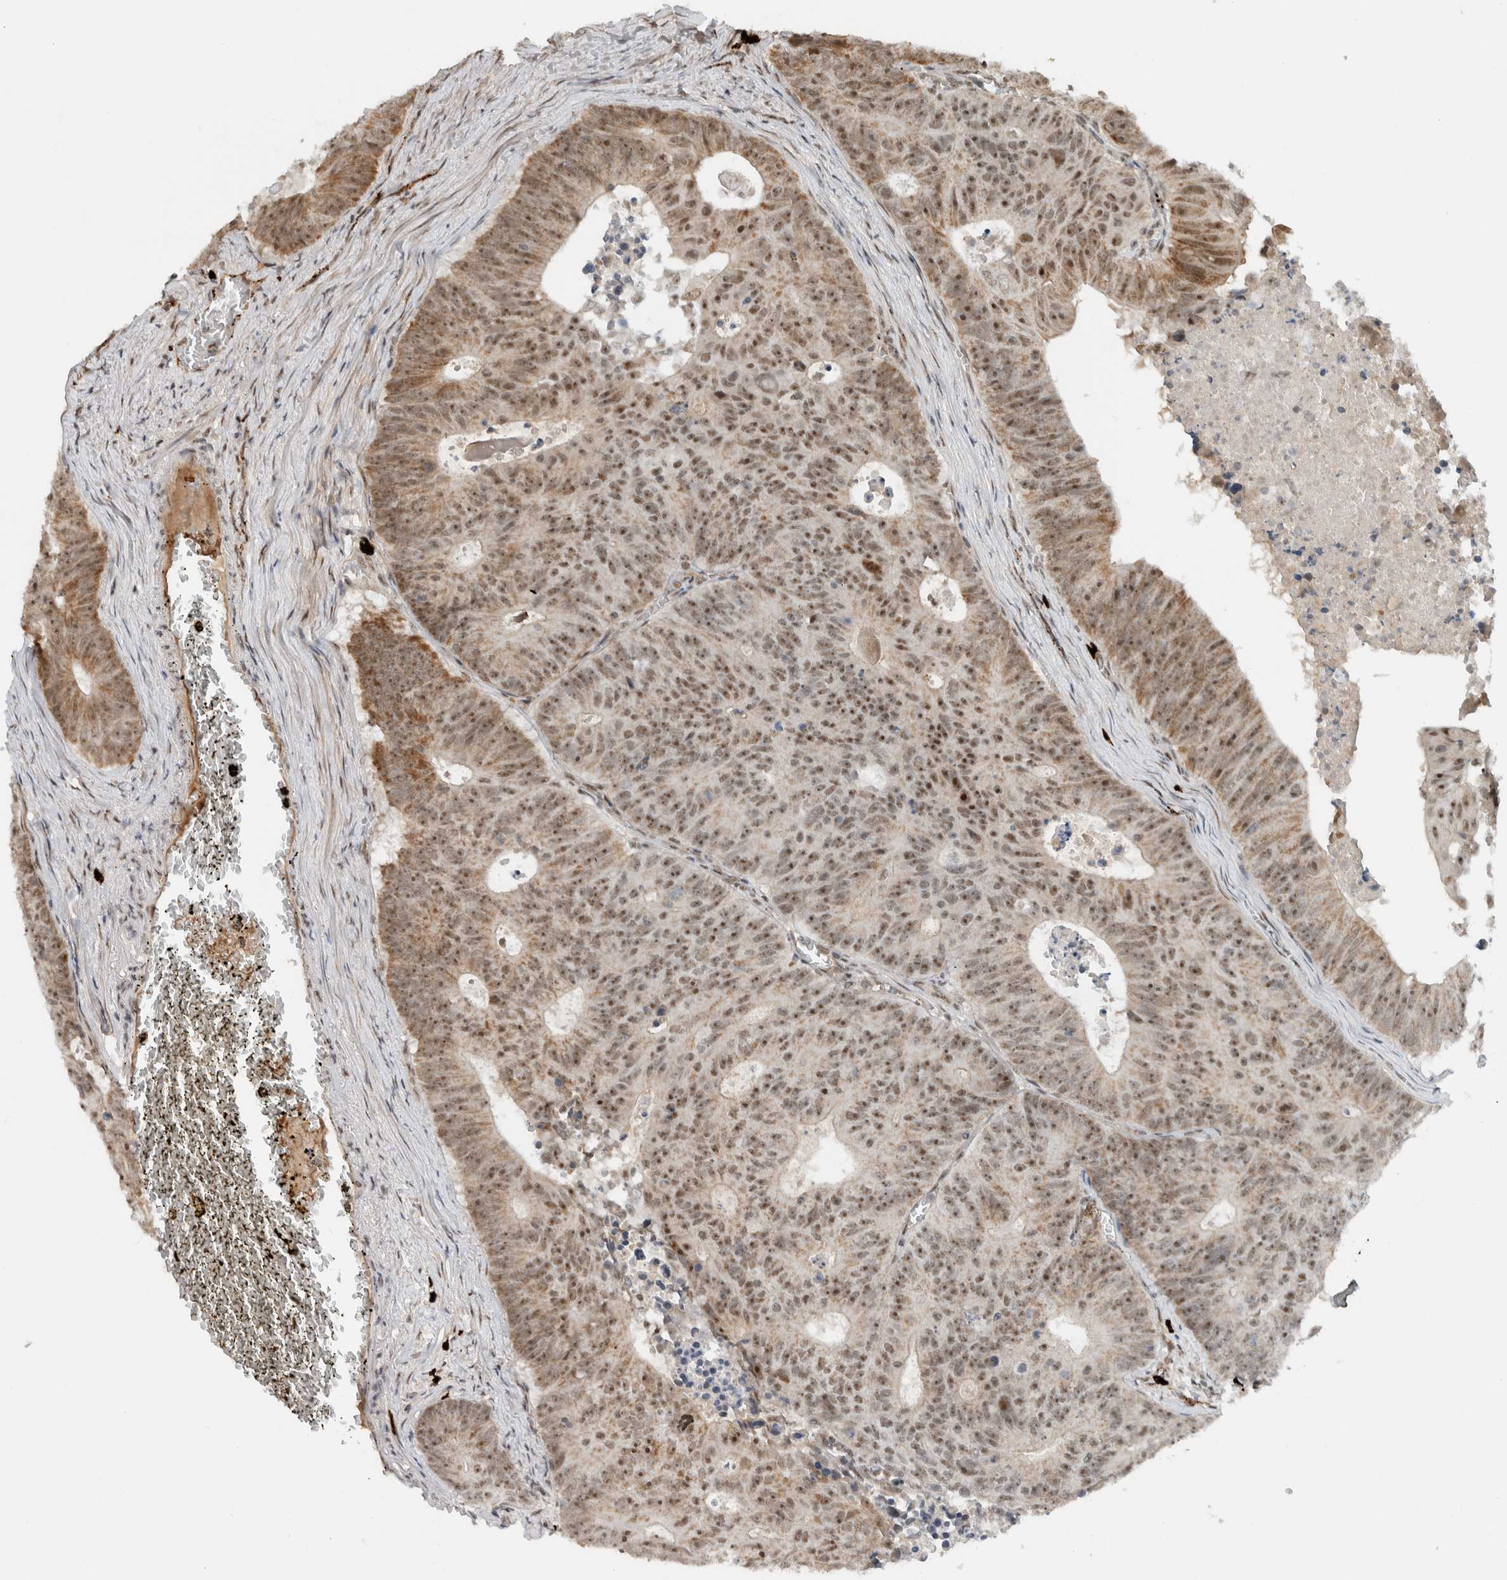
{"staining": {"intensity": "moderate", "quantity": ">75%", "location": "cytoplasmic/membranous,nuclear"}, "tissue": "colorectal cancer", "cell_type": "Tumor cells", "image_type": "cancer", "snomed": [{"axis": "morphology", "description": "Adenocarcinoma, NOS"}, {"axis": "topography", "description": "Colon"}], "caption": "This is a histology image of IHC staining of adenocarcinoma (colorectal), which shows moderate positivity in the cytoplasmic/membranous and nuclear of tumor cells.", "gene": "ZFP91", "patient": {"sex": "male", "age": 87}}